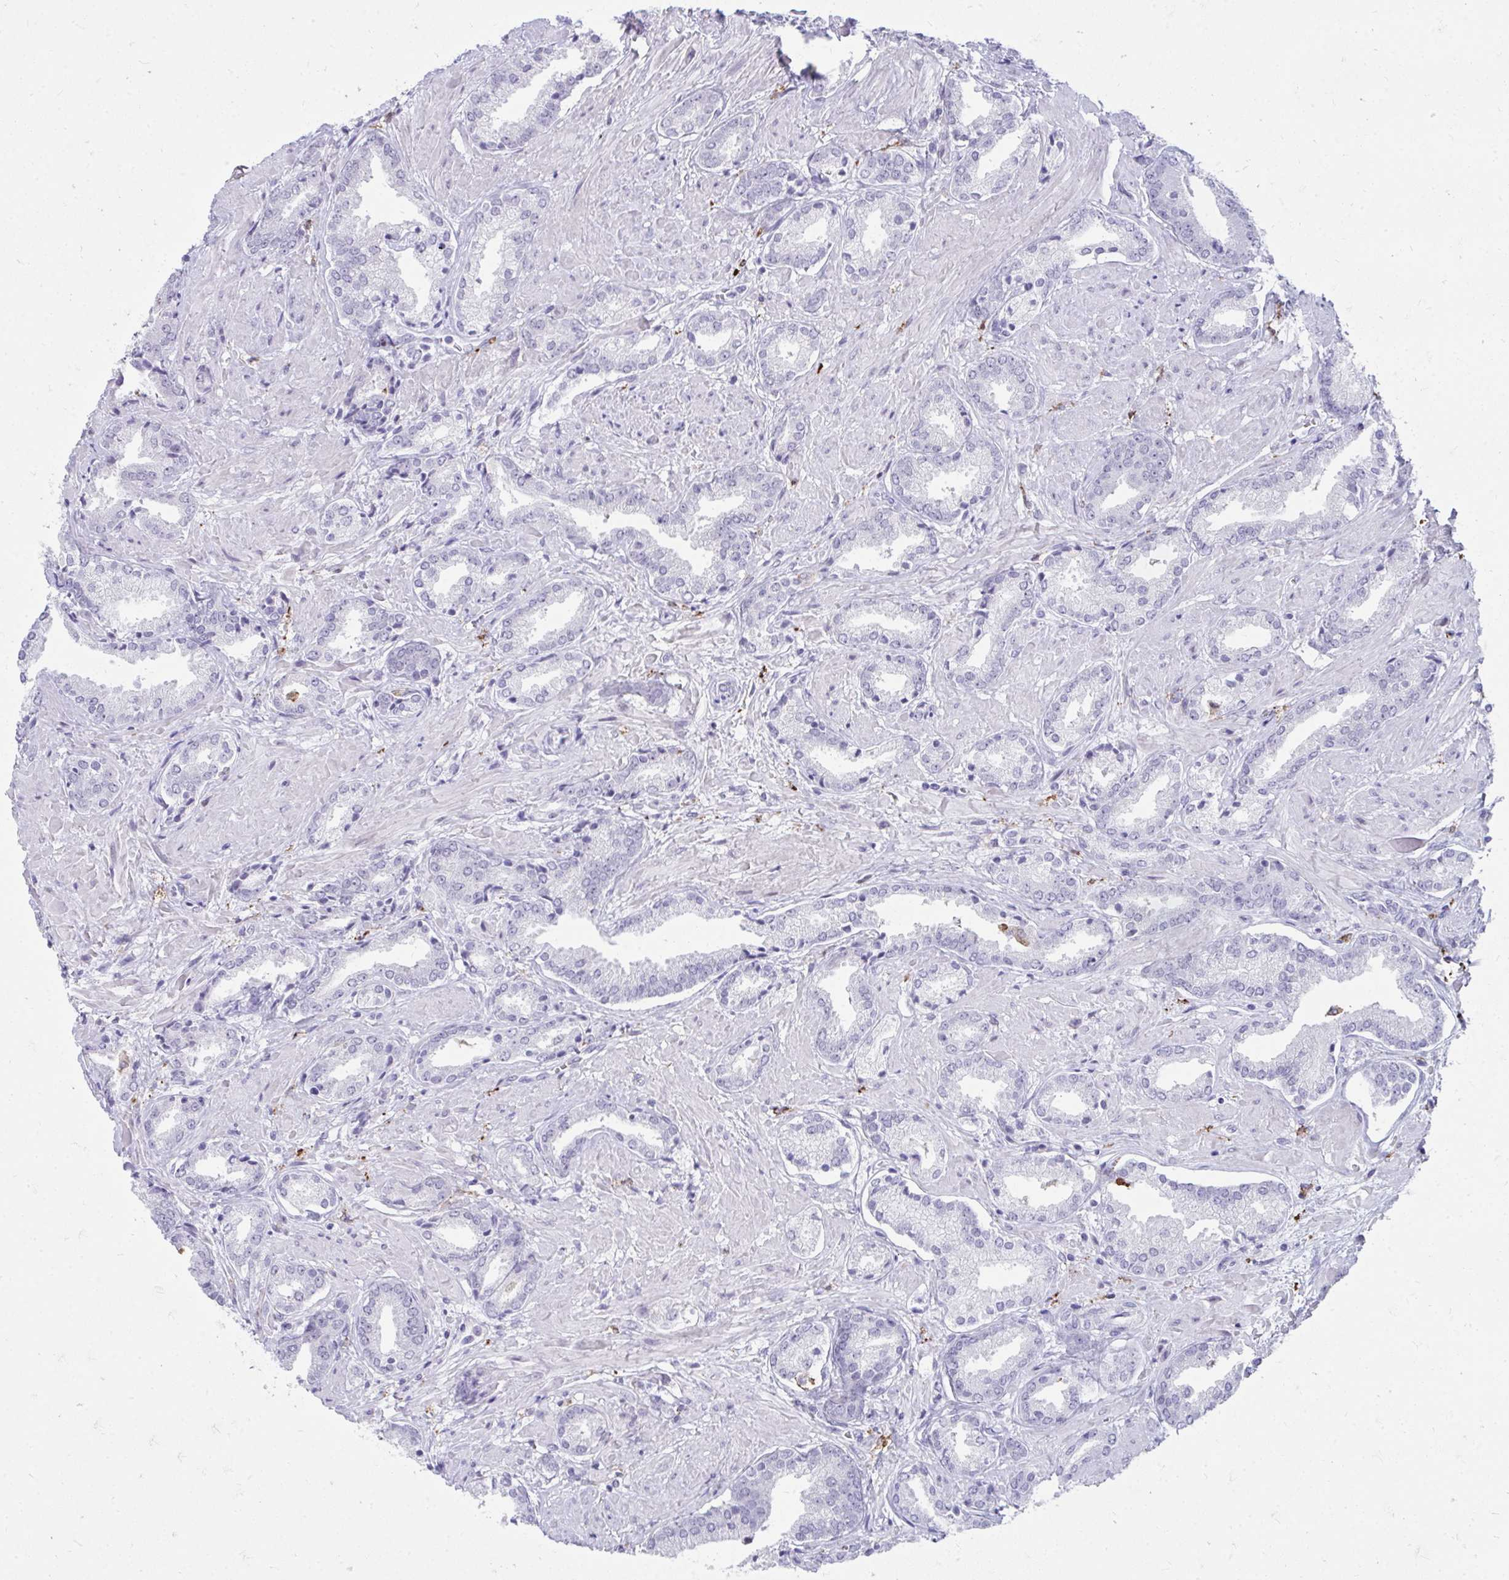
{"staining": {"intensity": "negative", "quantity": "none", "location": "none"}, "tissue": "prostate cancer", "cell_type": "Tumor cells", "image_type": "cancer", "snomed": [{"axis": "morphology", "description": "Adenocarcinoma, High grade"}, {"axis": "topography", "description": "Prostate"}], "caption": "Image shows no significant protein expression in tumor cells of high-grade adenocarcinoma (prostate).", "gene": "CD163", "patient": {"sex": "male", "age": 56}}